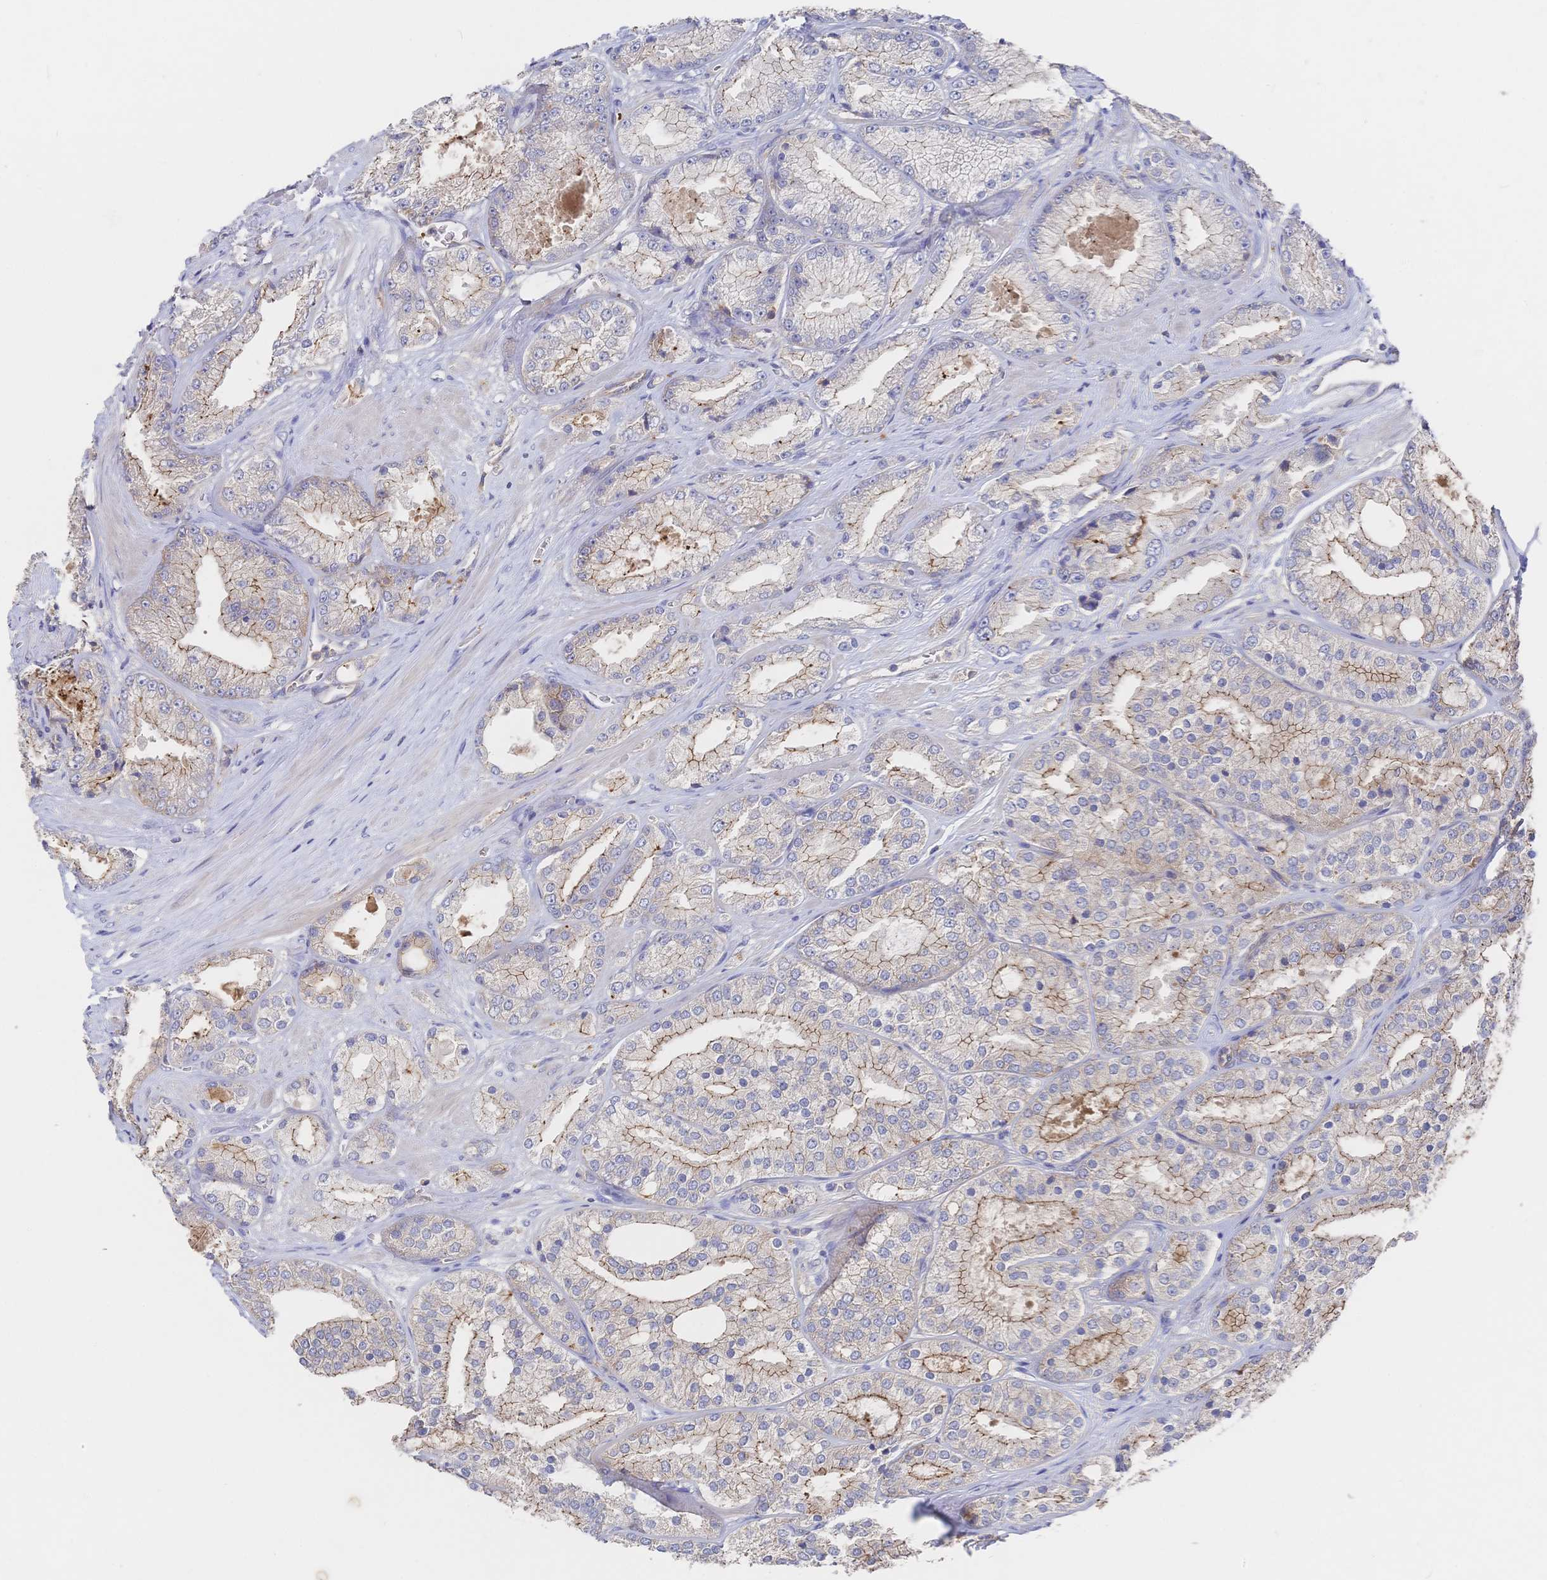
{"staining": {"intensity": "moderate", "quantity": "25%-75%", "location": "cytoplasmic/membranous"}, "tissue": "prostate cancer", "cell_type": "Tumor cells", "image_type": "cancer", "snomed": [{"axis": "morphology", "description": "Adenocarcinoma, High grade"}, {"axis": "topography", "description": "Prostate"}], "caption": "Immunohistochemical staining of human prostate cancer reveals moderate cytoplasmic/membranous protein positivity in about 25%-75% of tumor cells.", "gene": "F11R", "patient": {"sex": "male", "age": 68}}